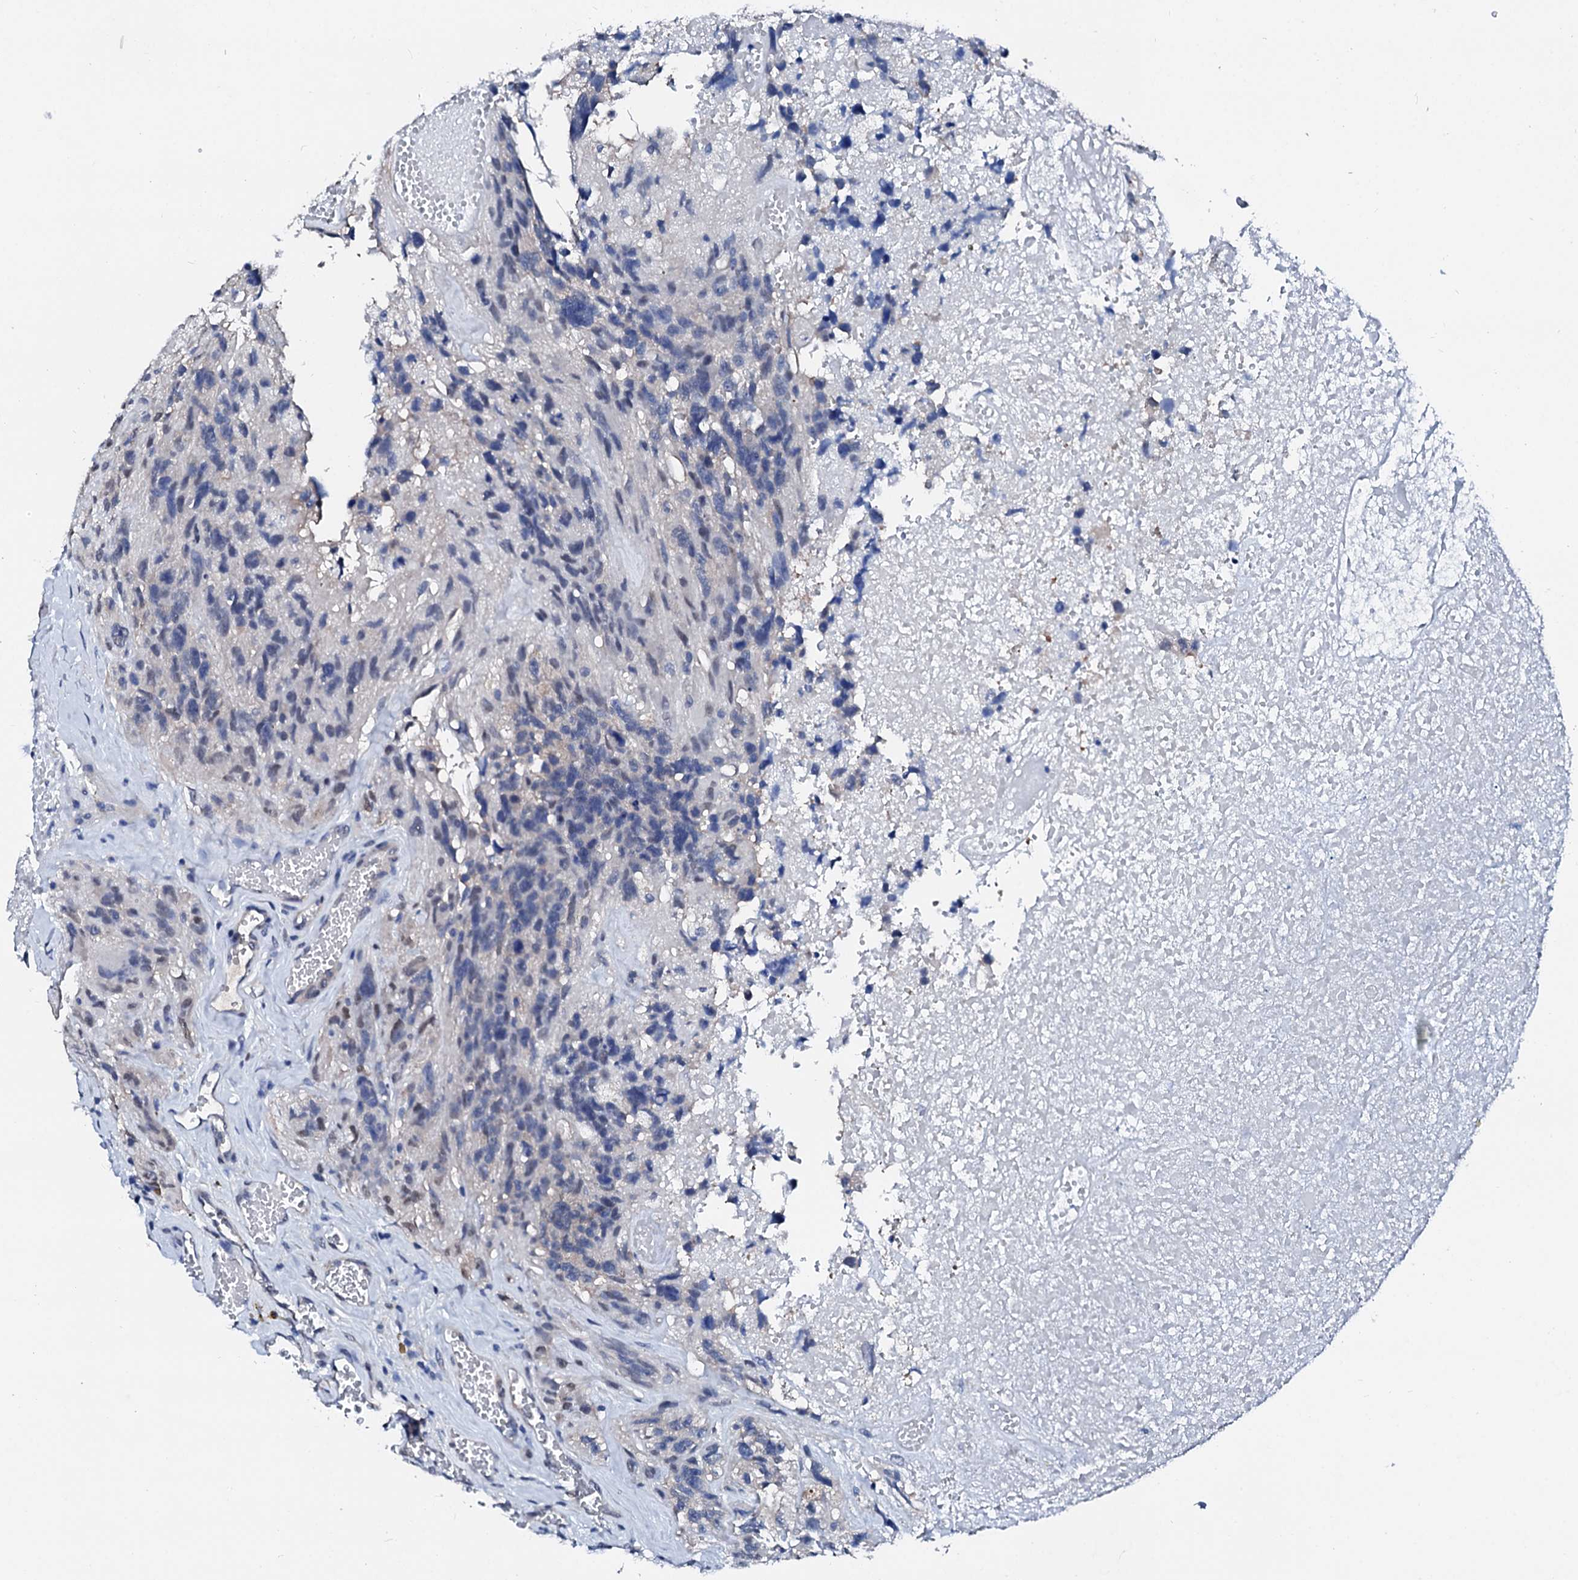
{"staining": {"intensity": "negative", "quantity": "none", "location": "none"}, "tissue": "glioma", "cell_type": "Tumor cells", "image_type": "cancer", "snomed": [{"axis": "morphology", "description": "Glioma, malignant, High grade"}, {"axis": "topography", "description": "Brain"}], "caption": "Immunohistochemistry histopathology image of malignant high-grade glioma stained for a protein (brown), which demonstrates no positivity in tumor cells. Nuclei are stained in blue.", "gene": "CSN2", "patient": {"sex": "male", "age": 69}}